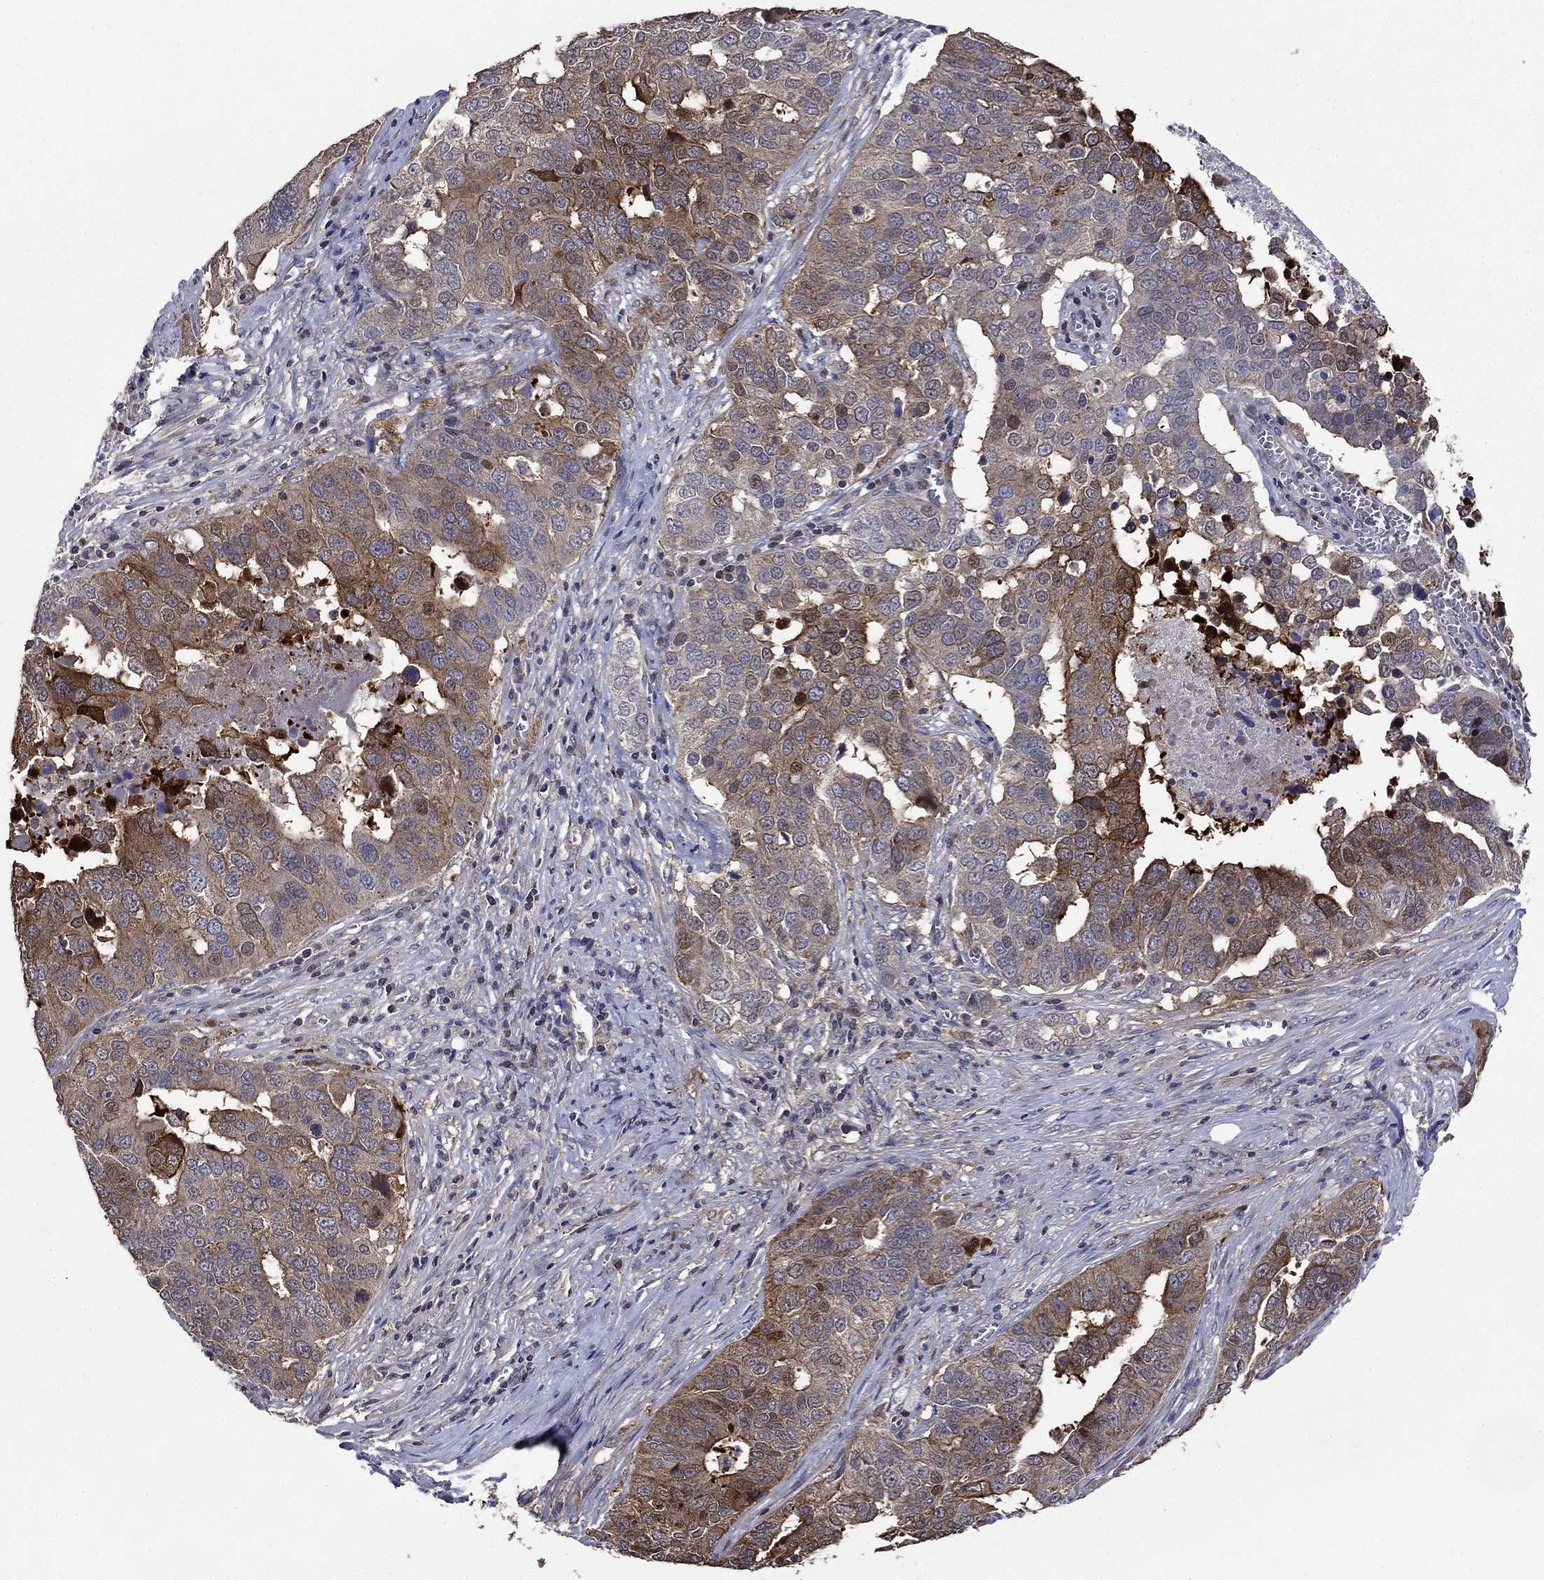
{"staining": {"intensity": "strong", "quantity": "<25%", "location": "cytoplasmic/membranous"}, "tissue": "ovarian cancer", "cell_type": "Tumor cells", "image_type": "cancer", "snomed": [{"axis": "morphology", "description": "Carcinoma, endometroid"}, {"axis": "topography", "description": "Soft tissue"}, {"axis": "topography", "description": "Ovary"}], "caption": "Ovarian cancer (endometroid carcinoma) was stained to show a protein in brown. There is medium levels of strong cytoplasmic/membranous expression in approximately <25% of tumor cells. (DAB IHC, brown staining for protein, blue staining for nuclei).", "gene": "DVL1", "patient": {"sex": "female", "age": 52}}